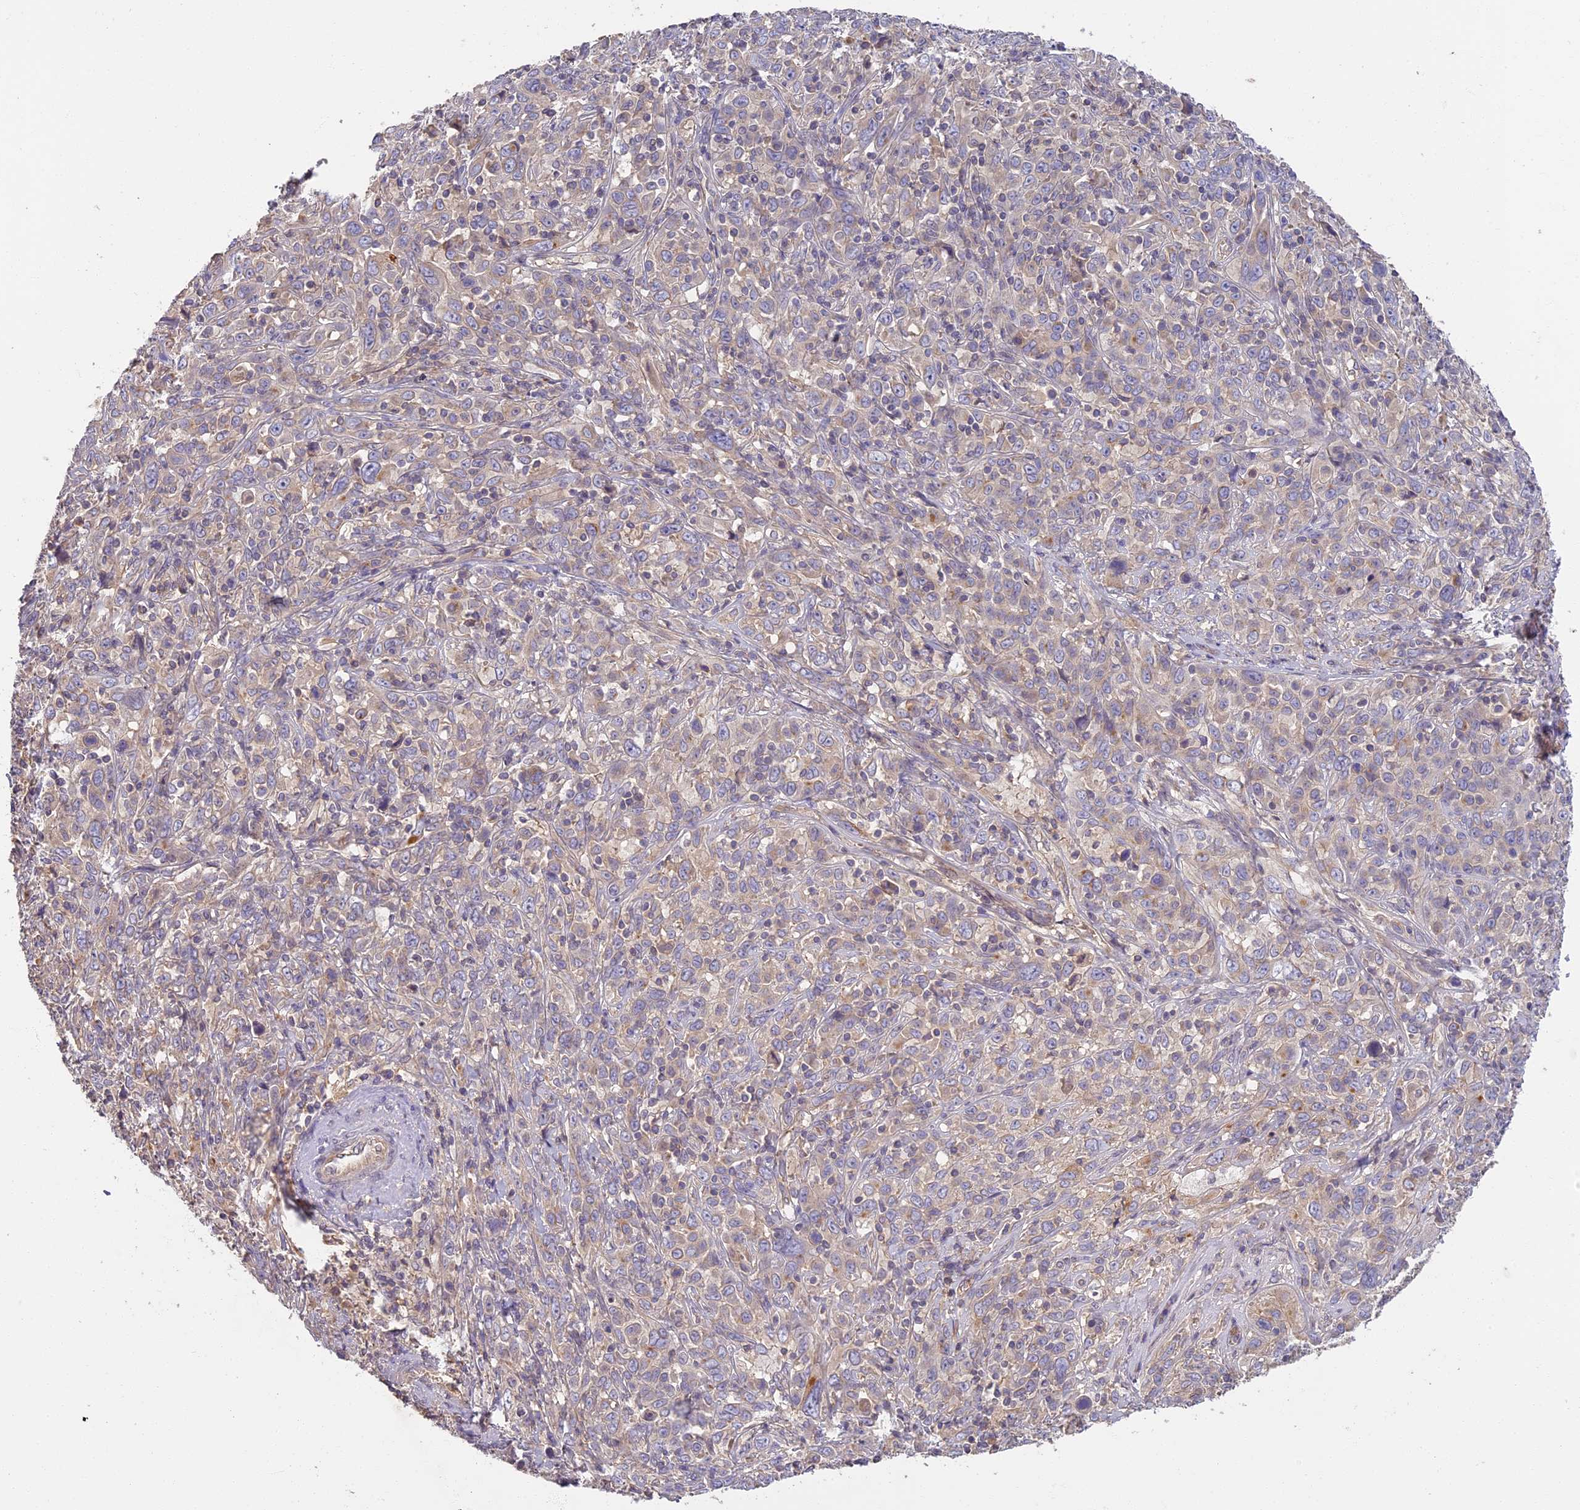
{"staining": {"intensity": "weak", "quantity": "<25%", "location": "cytoplasmic/membranous"}, "tissue": "cervical cancer", "cell_type": "Tumor cells", "image_type": "cancer", "snomed": [{"axis": "morphology", "description": "Squamous cell carcinoma, NOS"}, {"axis": "topography", "description": "Cervix"}], "caption": "Tumor cells show no significant staining in squamous cell carcinoma (cervical).", "gene": "AP4E1", "patient": {"sex": "female", "age": 46}}